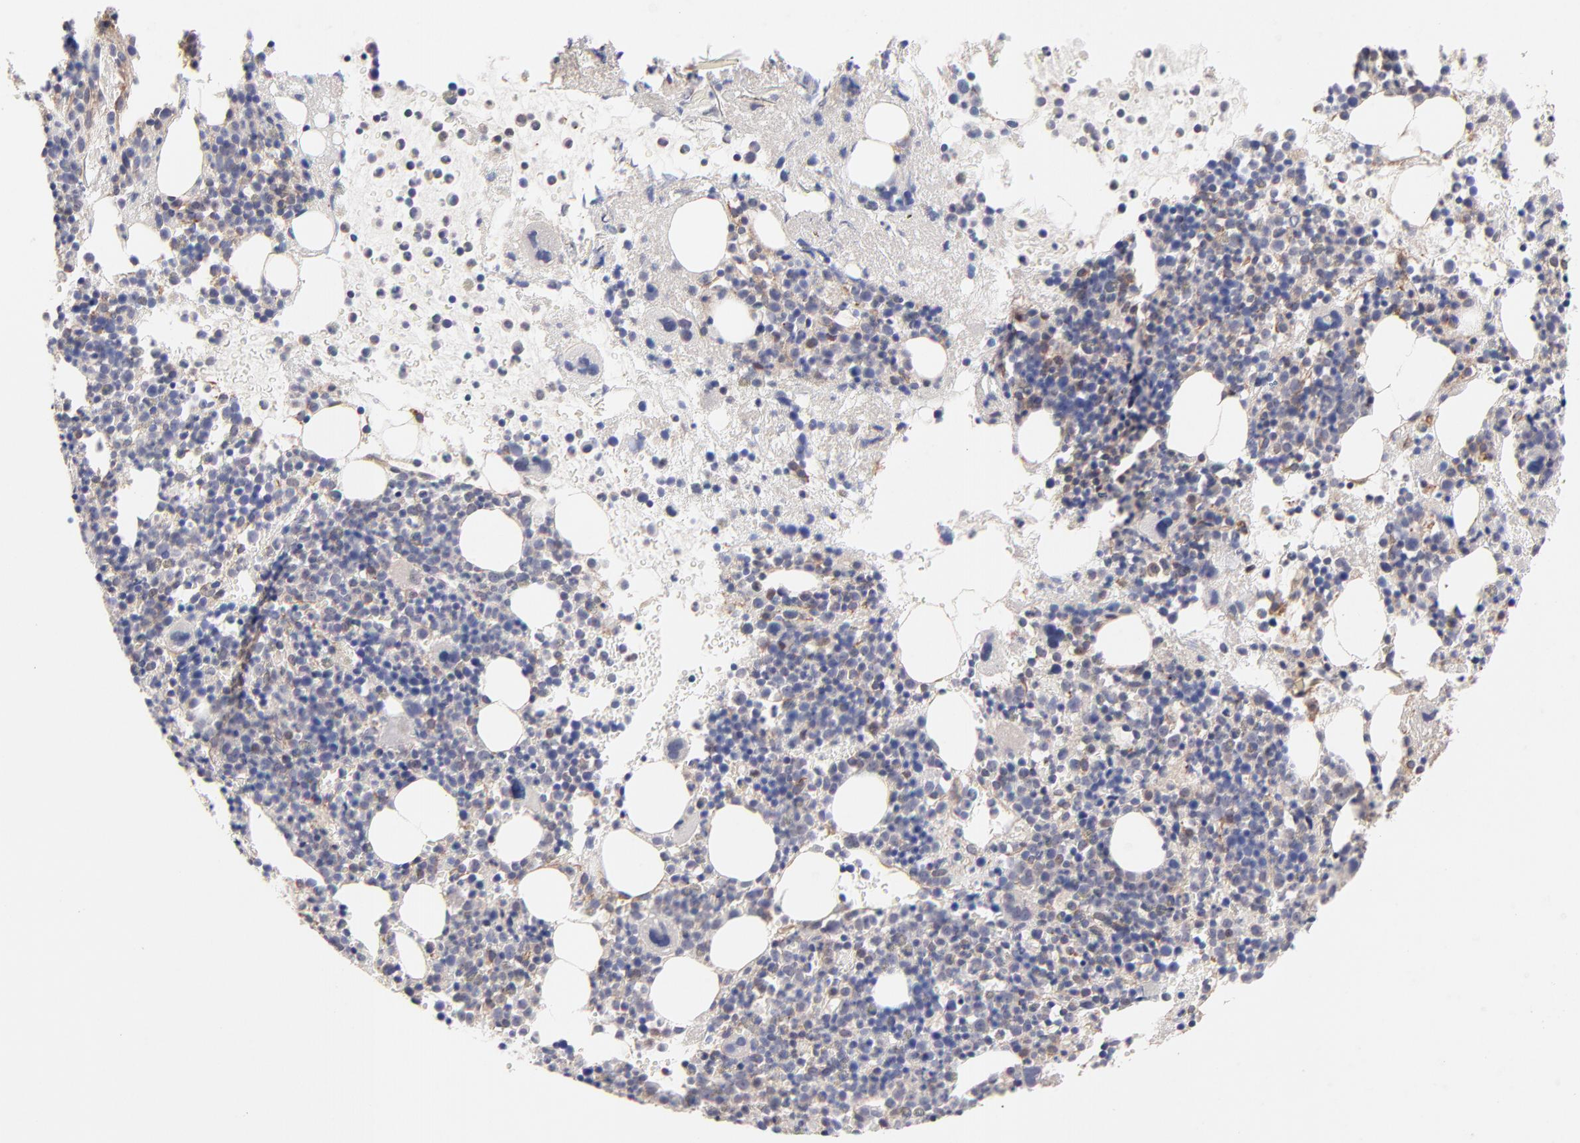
{"staining": {"intensity": "strong", "quantity": "<25%", "location": "cytoplasmic/membranous"}, "tissue": "bone marrow", "cell_type": "Hematopoietic cells", "image_type": "normal", "snomed": [{"axis": "morphology", "description": "Normal tissue, NOS"}, {"axis": "topography", "description": "Bone marrow"}], "caption": "Immunohistochemistry (IHC) staining of normal bone marrow, which exhibits medium levels of strong cytoplasmic/membranous positivity in approximately <25% of hematopoietic cells indicating strong cytoplasmic/membranous protein staining. The staining was performed using DAB (brown) for protein detection and nuclei were counterstained in hematoxylin (blue).", "gene": "STAP2", "patient": {"sex": "male", "age": 34}}